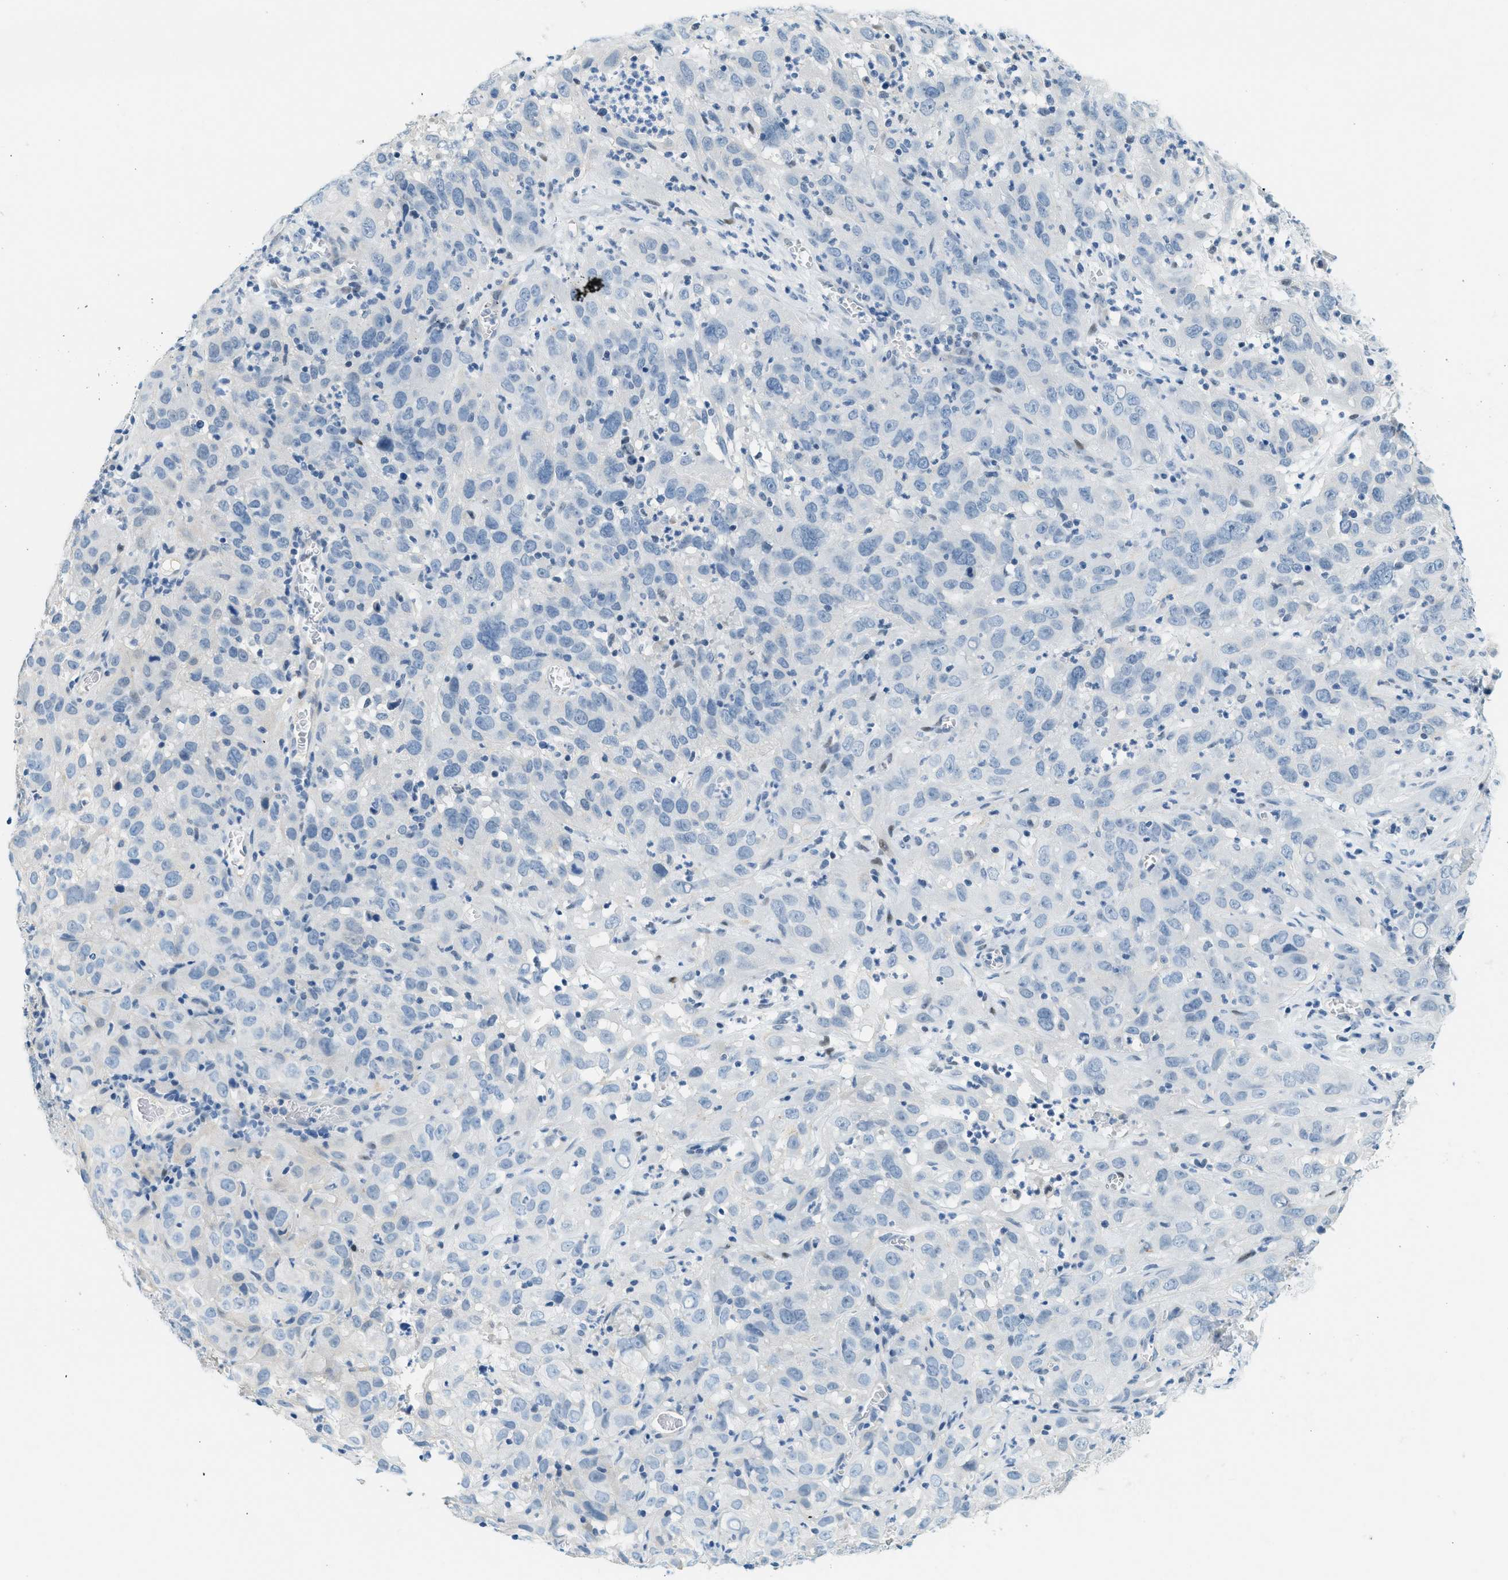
{"staining": {"intensity": "negative", "quantity": "none", "location": "none"}, "tissue": "cervical cancer", "cell_type": "Tumor cells", "image_type": "cancer", "snomed": [{"axis": "morphology", "description": "Squamous cell carcinoma, NOS"}, {"axis": "topography", "description": "Cervix"}], "caption": "This photomicrograph is of cervical cancer (squamous cell carcinoma) stained with immunohistochemistry (IHC) to label a protein in brown with the nuclei are counter-stained blue. There is no expression in tumor cells.", "gene": "CYP4X1", "patient": {"sex": "female", "age": 32}}